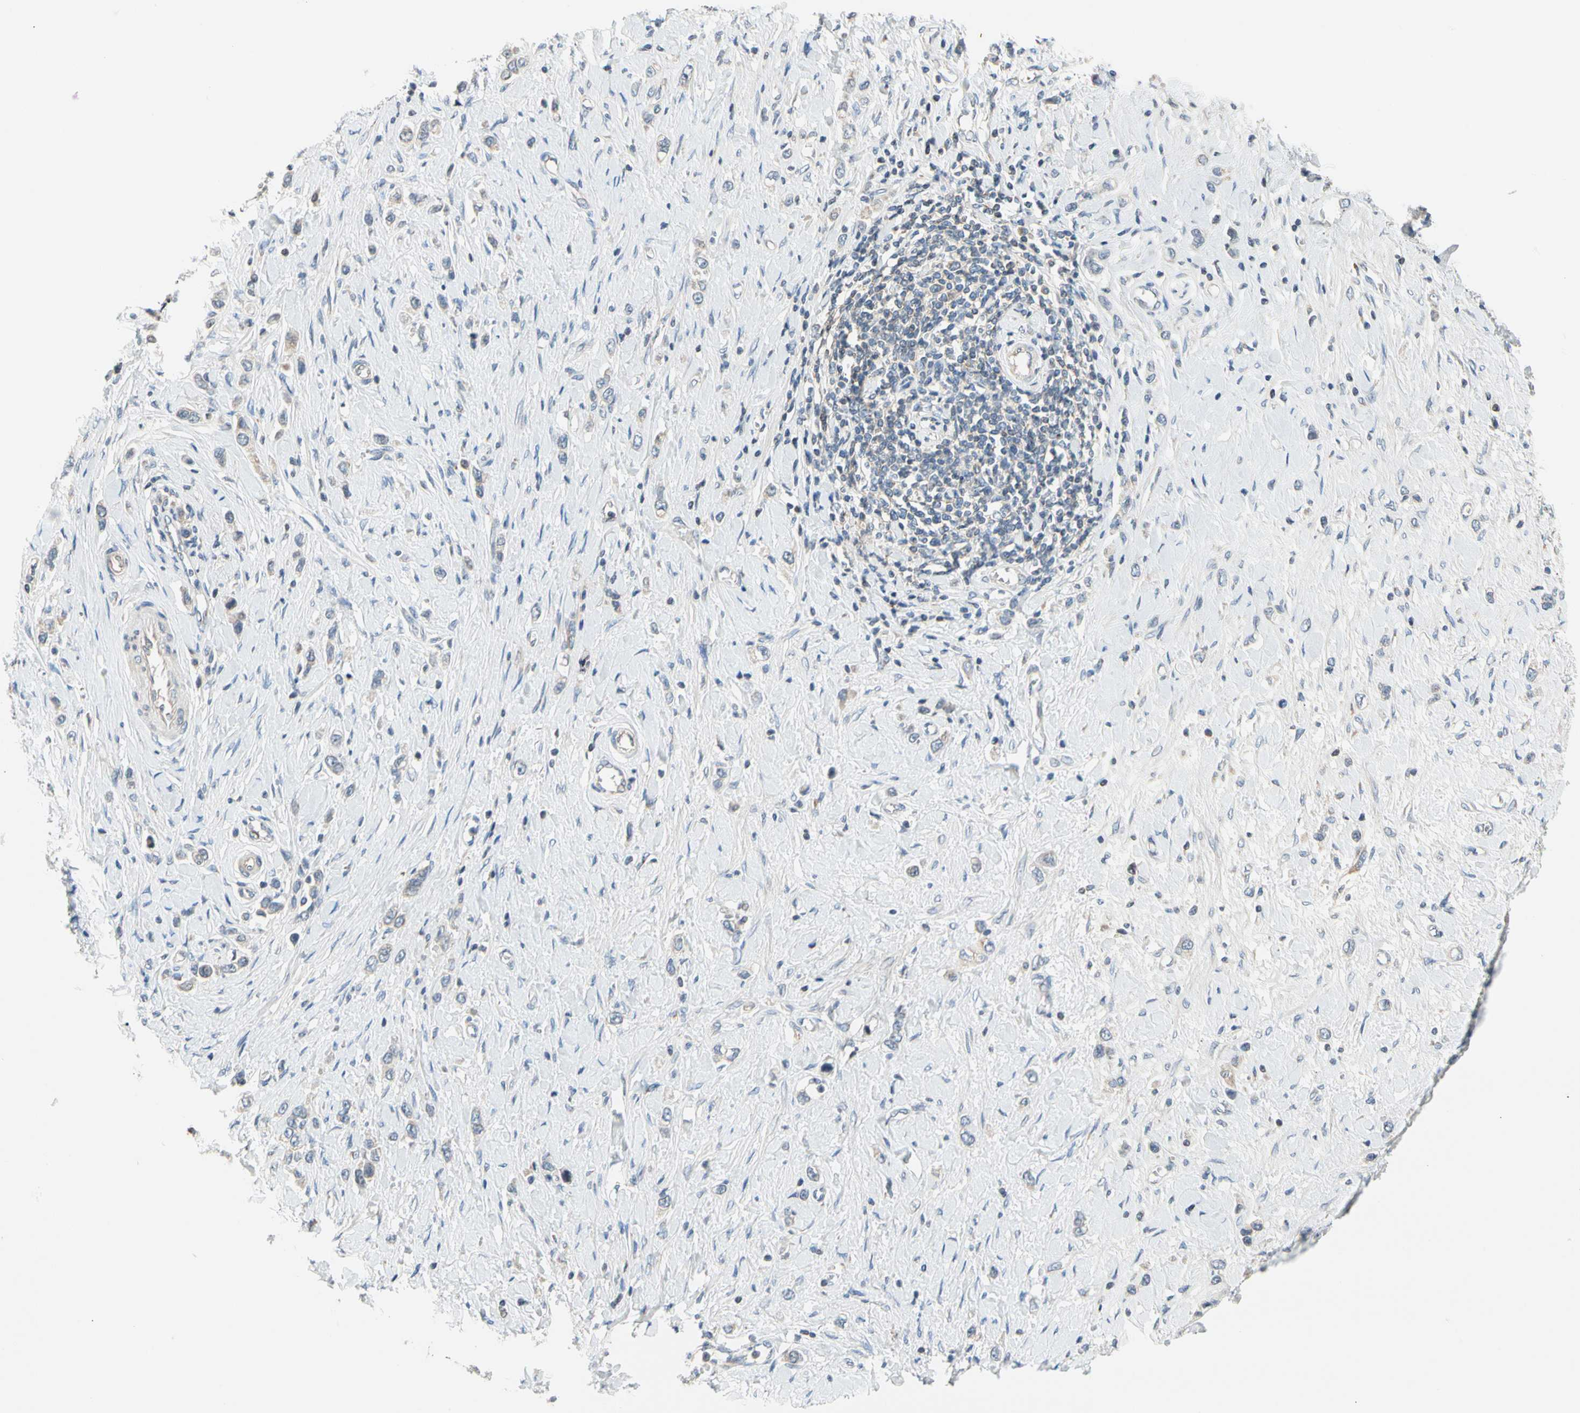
{"staining": {"intensity": "weak", "quantity": "<25%", "location": "cytoplasmic/membranous"}, "tissue": "stomach cancer", "cell_type": "Tumor cells", "image_type": "cancer", "snomed": [{"axis": "morphology", "description": "Normal tissue, NOS"}, {"axis": "morphology", "description": "Adenocarcinoma, NOS"}, {"axis": "topography", "description": "Stomach, upper"}, {"axis": "topography", "description": "Stomach"}], "caption": "The photomicrograph reveals no staining of tumor cells in stomach adenocarcinoma.", "gene": "SOX30", "patient": {"sex": "female", "age": 65}}